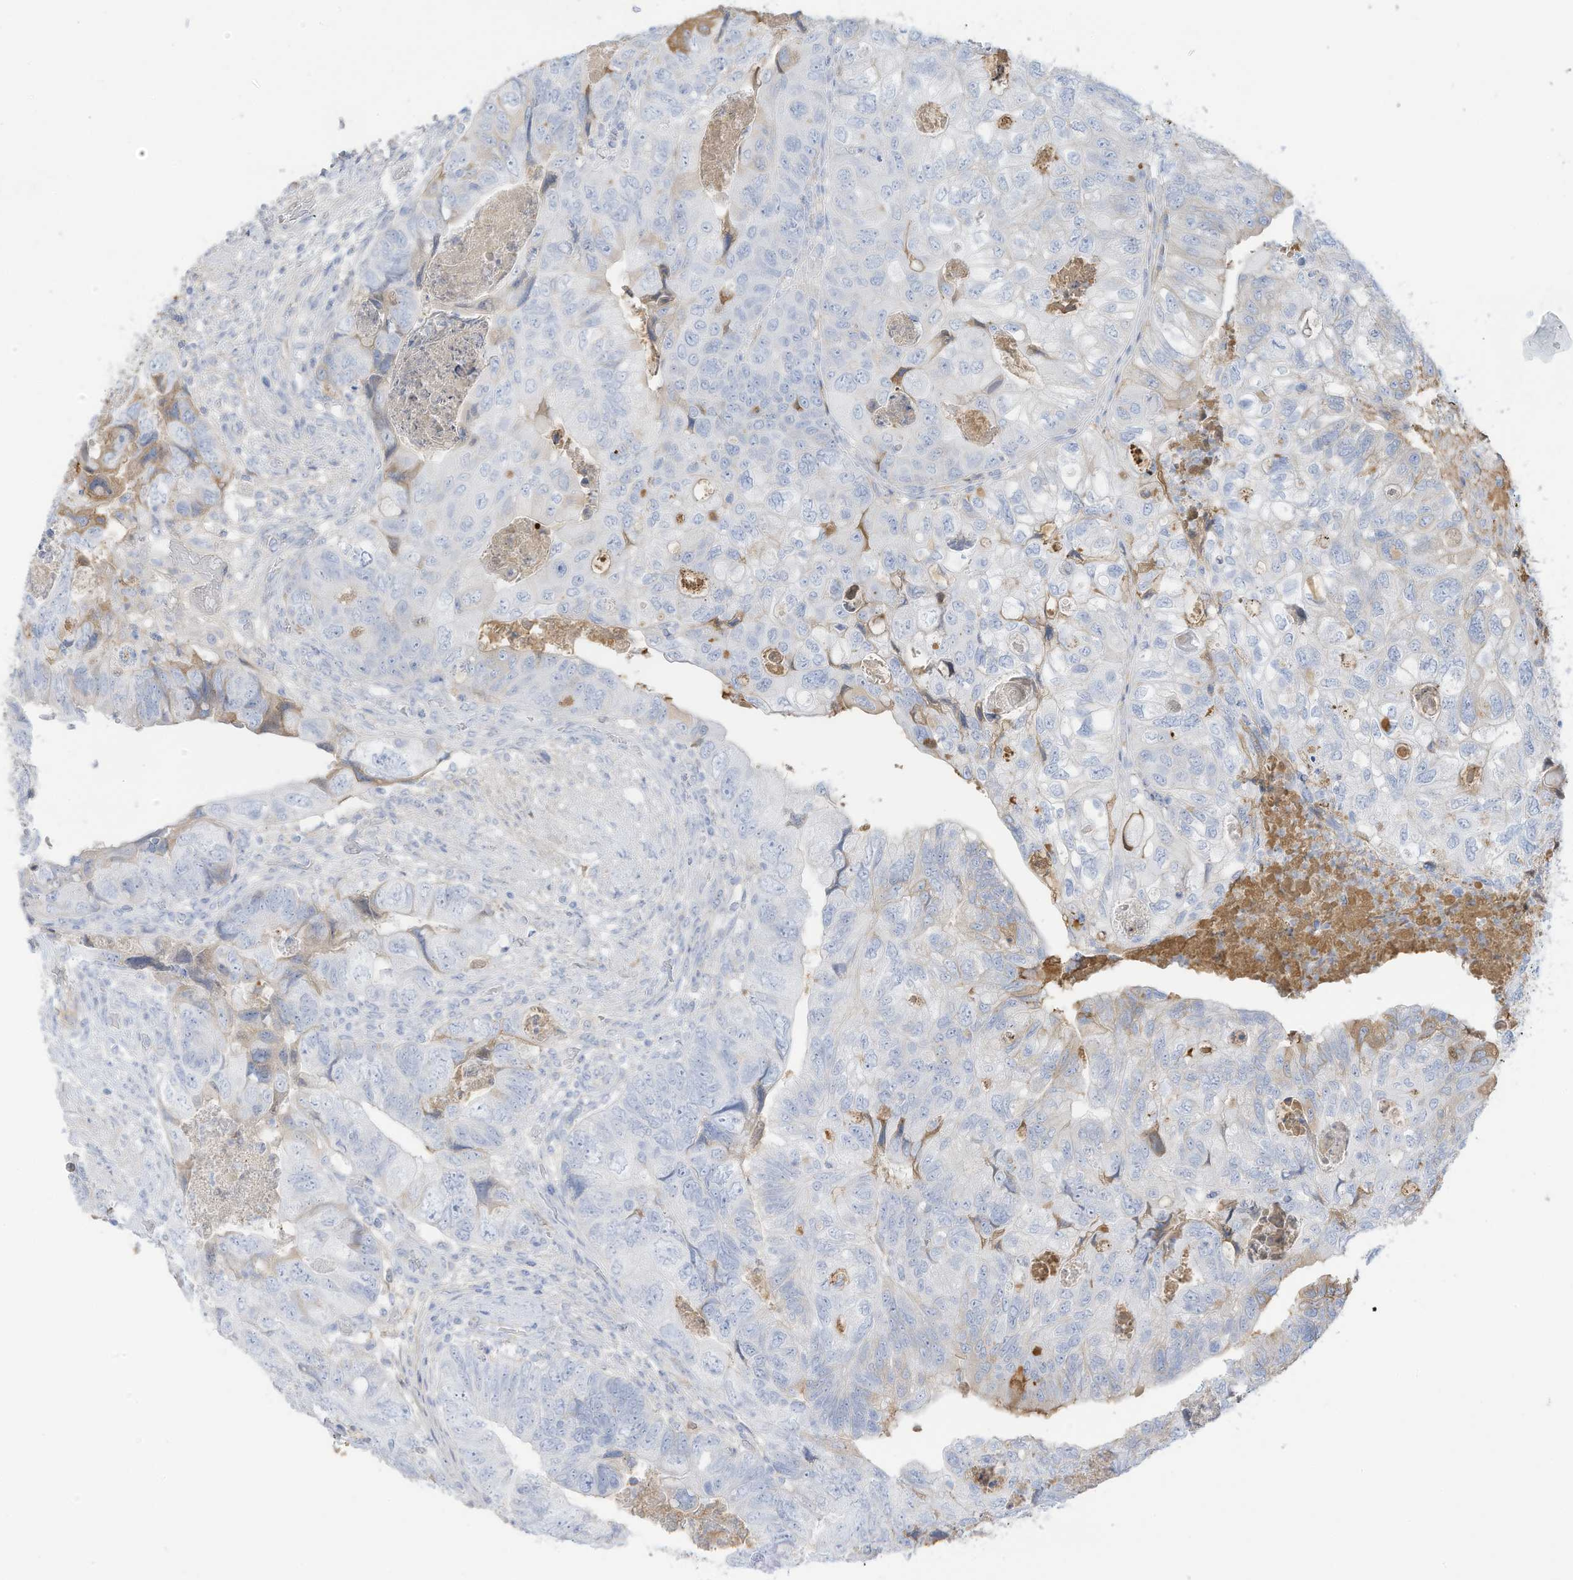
{"staining": {"intensity": "negative", "quantity": "none", "location": "none"}, "tissue": "colorectal cancer", "cell_type": "Tumor cells", "image_type": "cancer", "snomed": [{"axis": "morphology", "description": "Adenocarcinoma, NOS"}, {"axis": "topography", "description": "Rectum"}], "caption": "Colorectal cancer (adenocarcinoma) was stained to show a protein in brown. There is no significant positivity in tumor cells. (Brightfield microscopy of DAB IHC at high magnification).", "gene": "HSD17B13", "patient": {"sex": "male", "age": 63}}